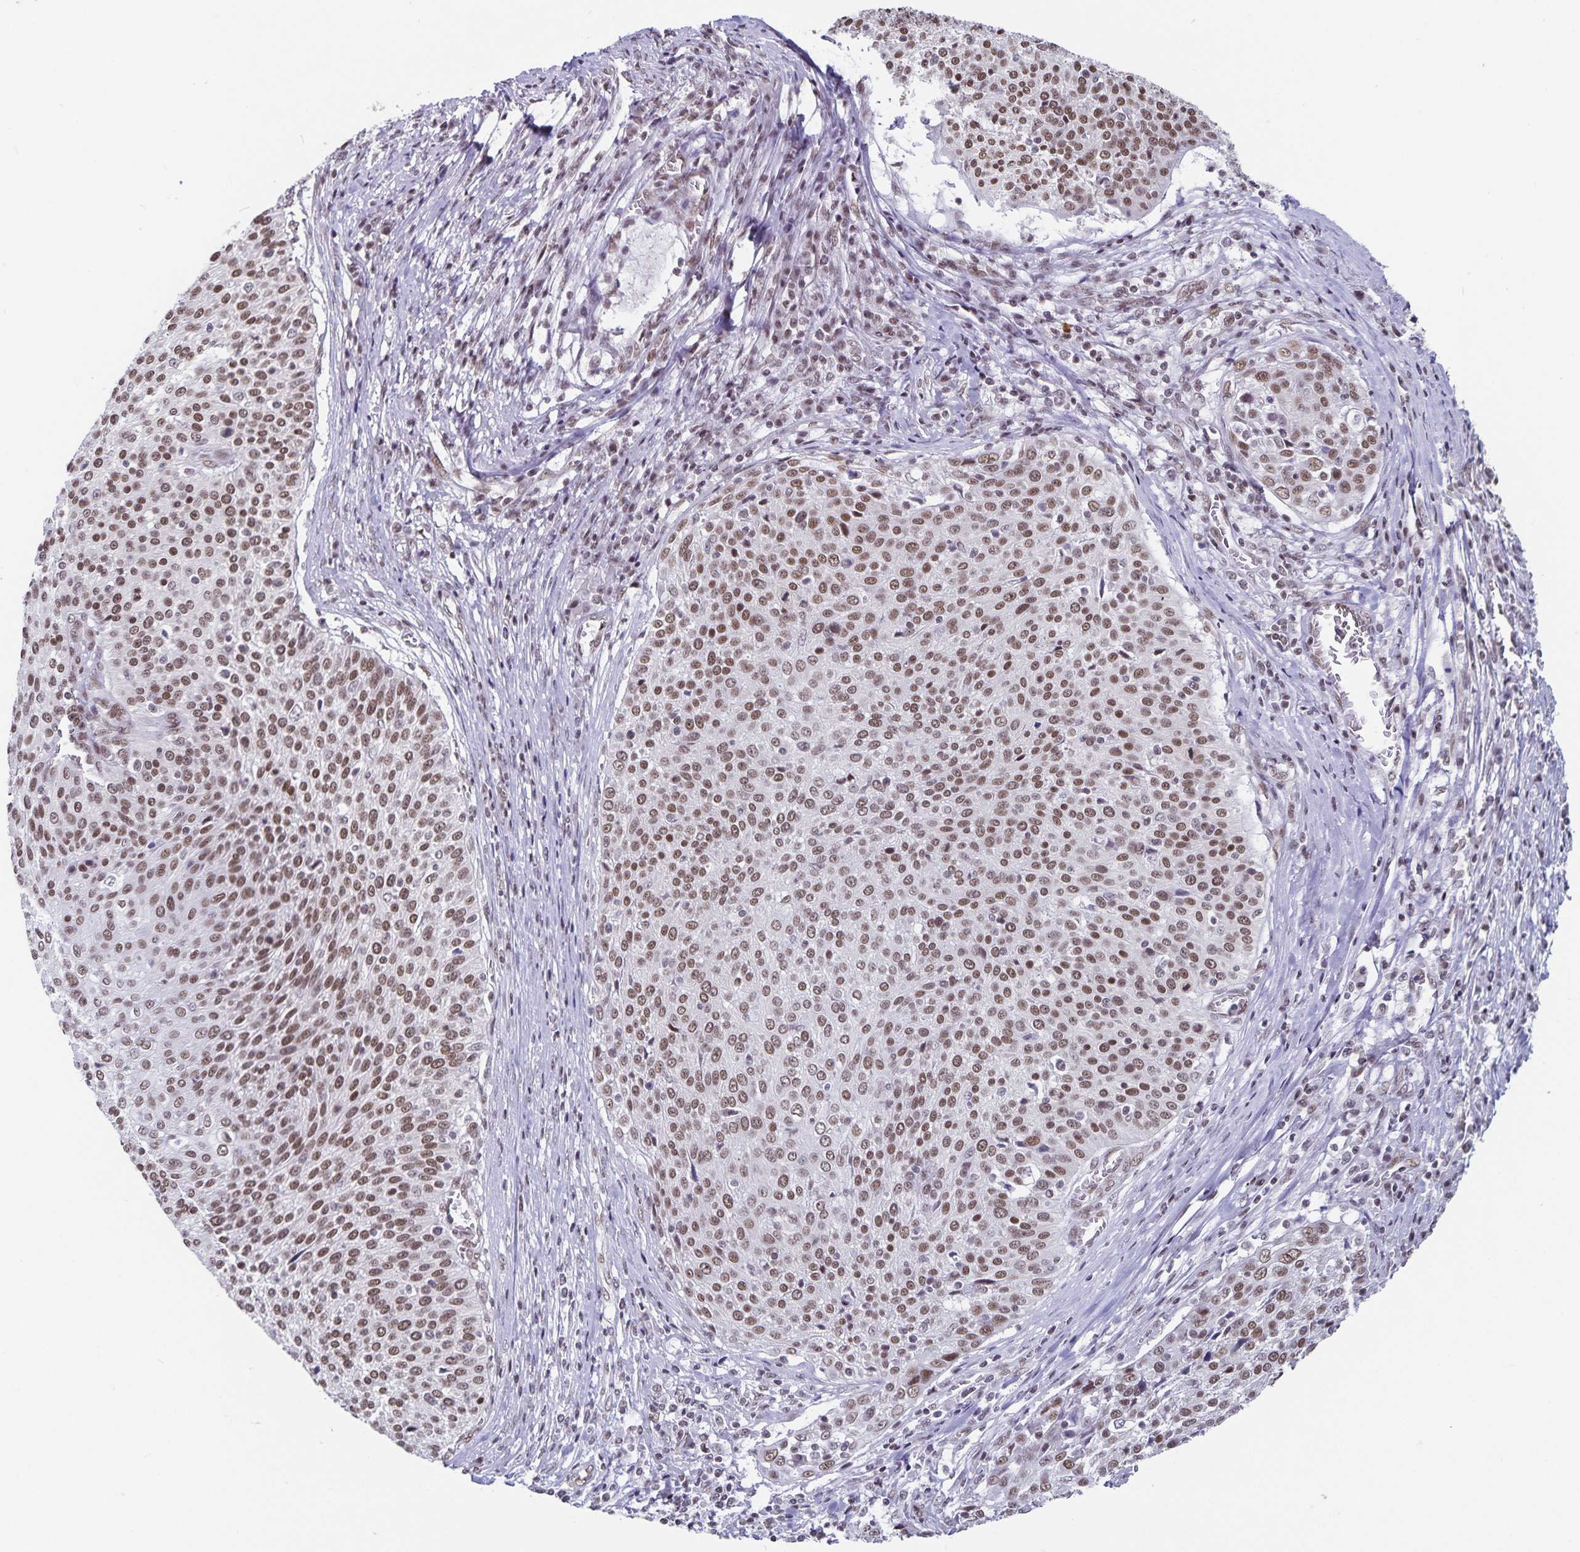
{"staining": {"intensity": "moderate", "quantity": ">75%", "location": "nuclear"}, "tissue": "cervical cancer", "cell_type": "Tumor cells", "image_type": "cancer", "snomed": [{"axis": "morphology", "description": "Squamous cell carcinoma, NOS"}, {"axis": "topography", "description": "Cervix"}], "caption": "Immunohistochemistry of human cervical cancer (squamous cell carcinoma) exhibits medium levels of moderate nuclear expression in approximately >75% of tumor cells. The staining was performed using DAB, with brown indicating positive protein expression. Nuclei are stained blue with hematoxylin.", "gene": "PBX2", "patient": {"sex": "female", "age": 31}}